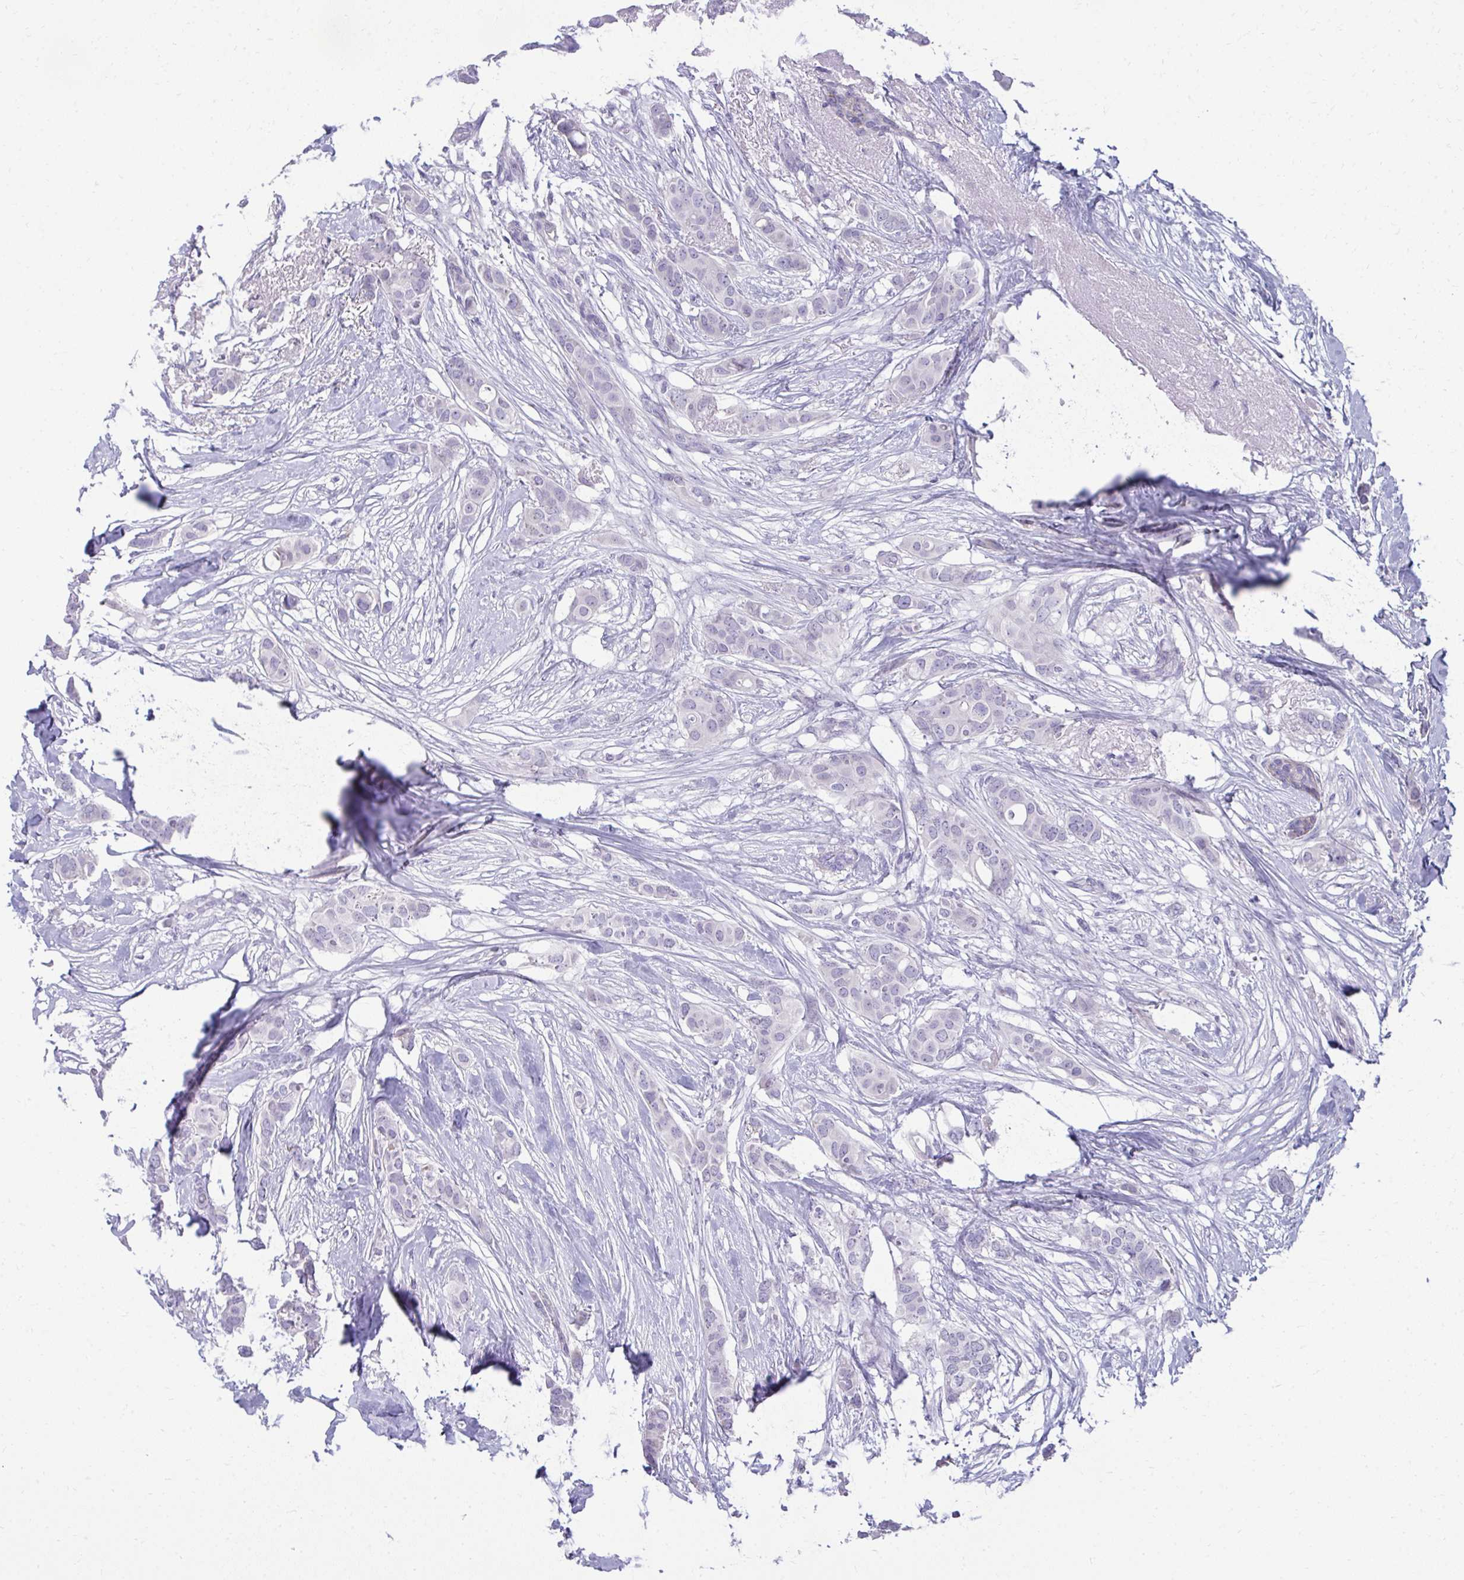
{"staining": {"intensity": "negative", "quantity": "none", "location": "none"}, "tissue": "breast cancer", "cell_type": "Tumor cells", "image_type": "cancer", "snomed": [{"axis": "morphology", "description": "Duct carcinoma"}, {"axis": "topography", "description": "Breast"}], "caption": "Immunohistochemistry image of neoplastic tissue: human breast cancer (intraductal carcinoma) stained with DAB (3,3'-diaminobenzidine) exhibits no significant protein positivity in tumor cells.", "gene": "AIG1", "patient": {"sex": "female", "age": 62}}